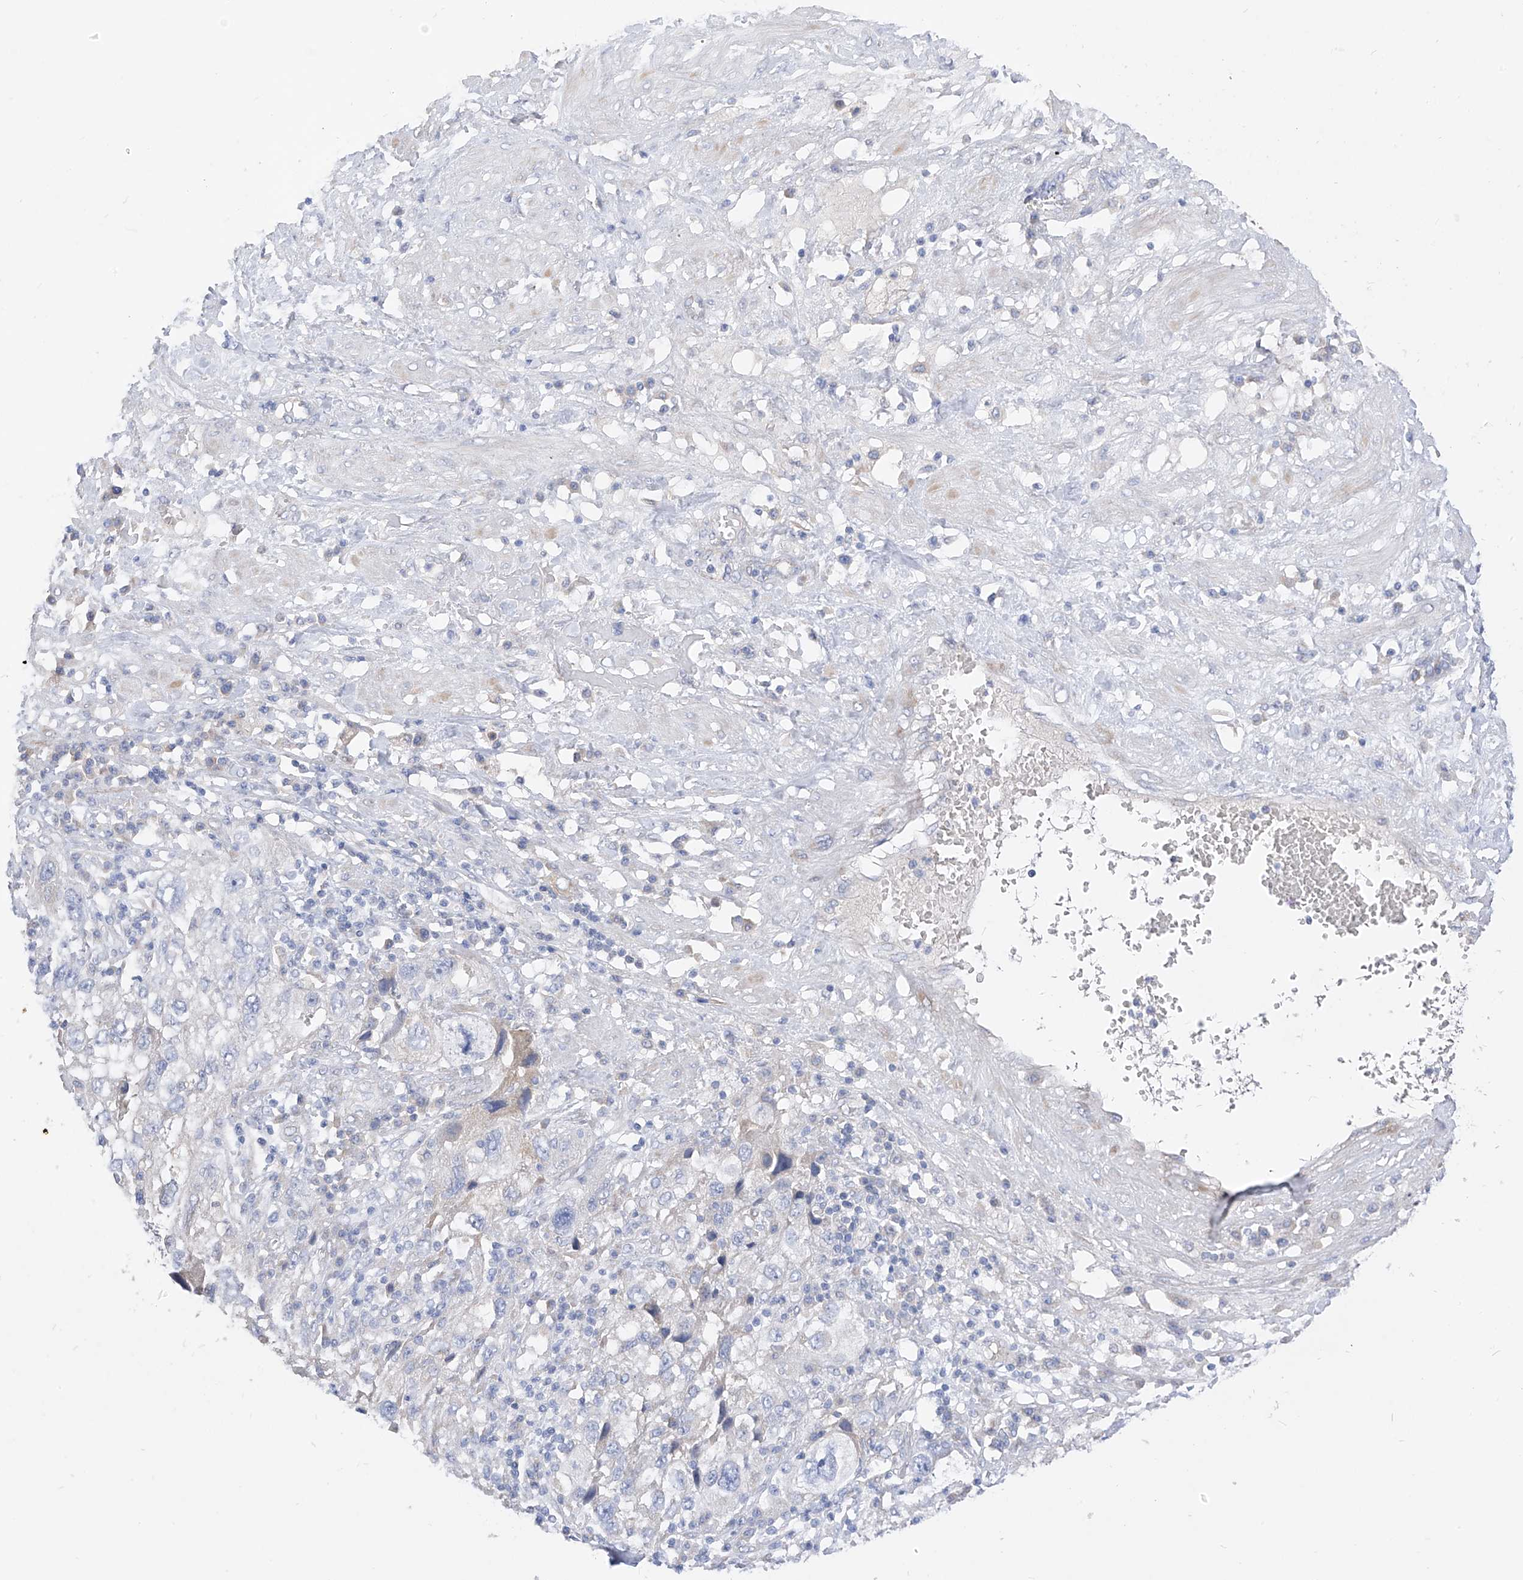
{"staining": {"intensity": "weak", "quantity": "<25%", "location": "cytoplasmic/membranous"}, "tissue": "endometrial cancer", "cell_type": "Tumor cells", "image_type": "cancer", "snomed": [{"axis": "morphology", "description": "Adenocarcinoma, NOS"}, {"axis": "topography", "description": "Endometrium"}], "caption": "DAB immunohistochemical staining of human endometrial cancer (adenocarcinoma) demonstrates no significant expression in tumor cells. (Brightfield microscopy of DAB immunohistochemistry at high magnification).", "gene": "RASA2", "patient": {"sex": "female", "age": 49}}